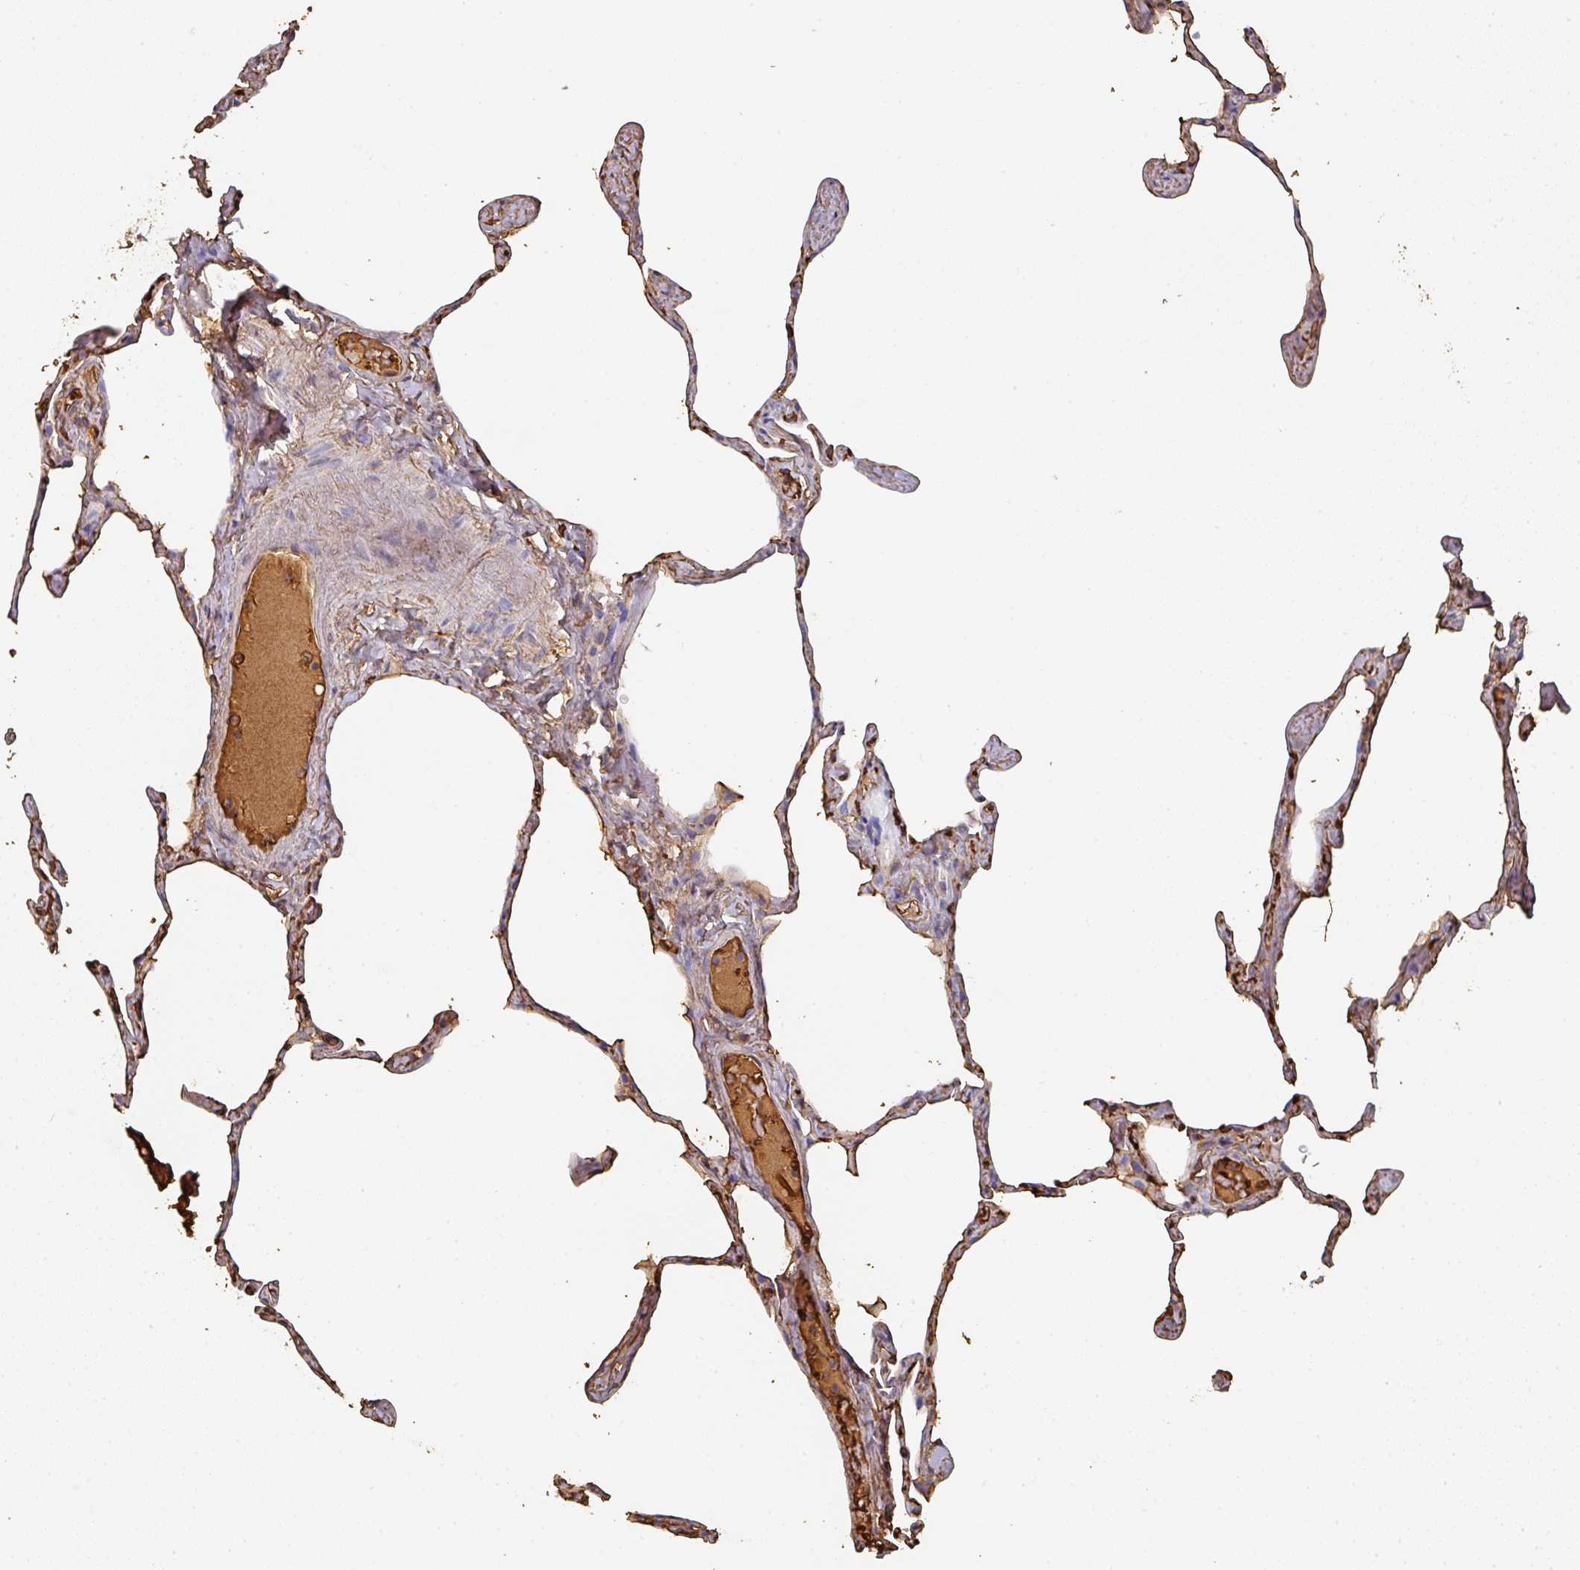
{"staining": {"intensity": "strong", "quantity": "25%-75%", "location": "cytoplasmic/membranous"}, "tissue": "lung", "cell_type": "Alveolar cells", "image_type": "normal", "snomed": [{"axis": "morphology", "description": "Normal tissue, NOS"}, {"axis": "topography", "description": "Lung"}], "caption": "Lung was stained to show a protein in brown. There is high levels of strong cytoplasmic/membranous staining in about 25%-75% of alveolar cells. Nuclei are stained in blue.", "gene": "ALB", "patient": {"sex": "male", "age": 65}}